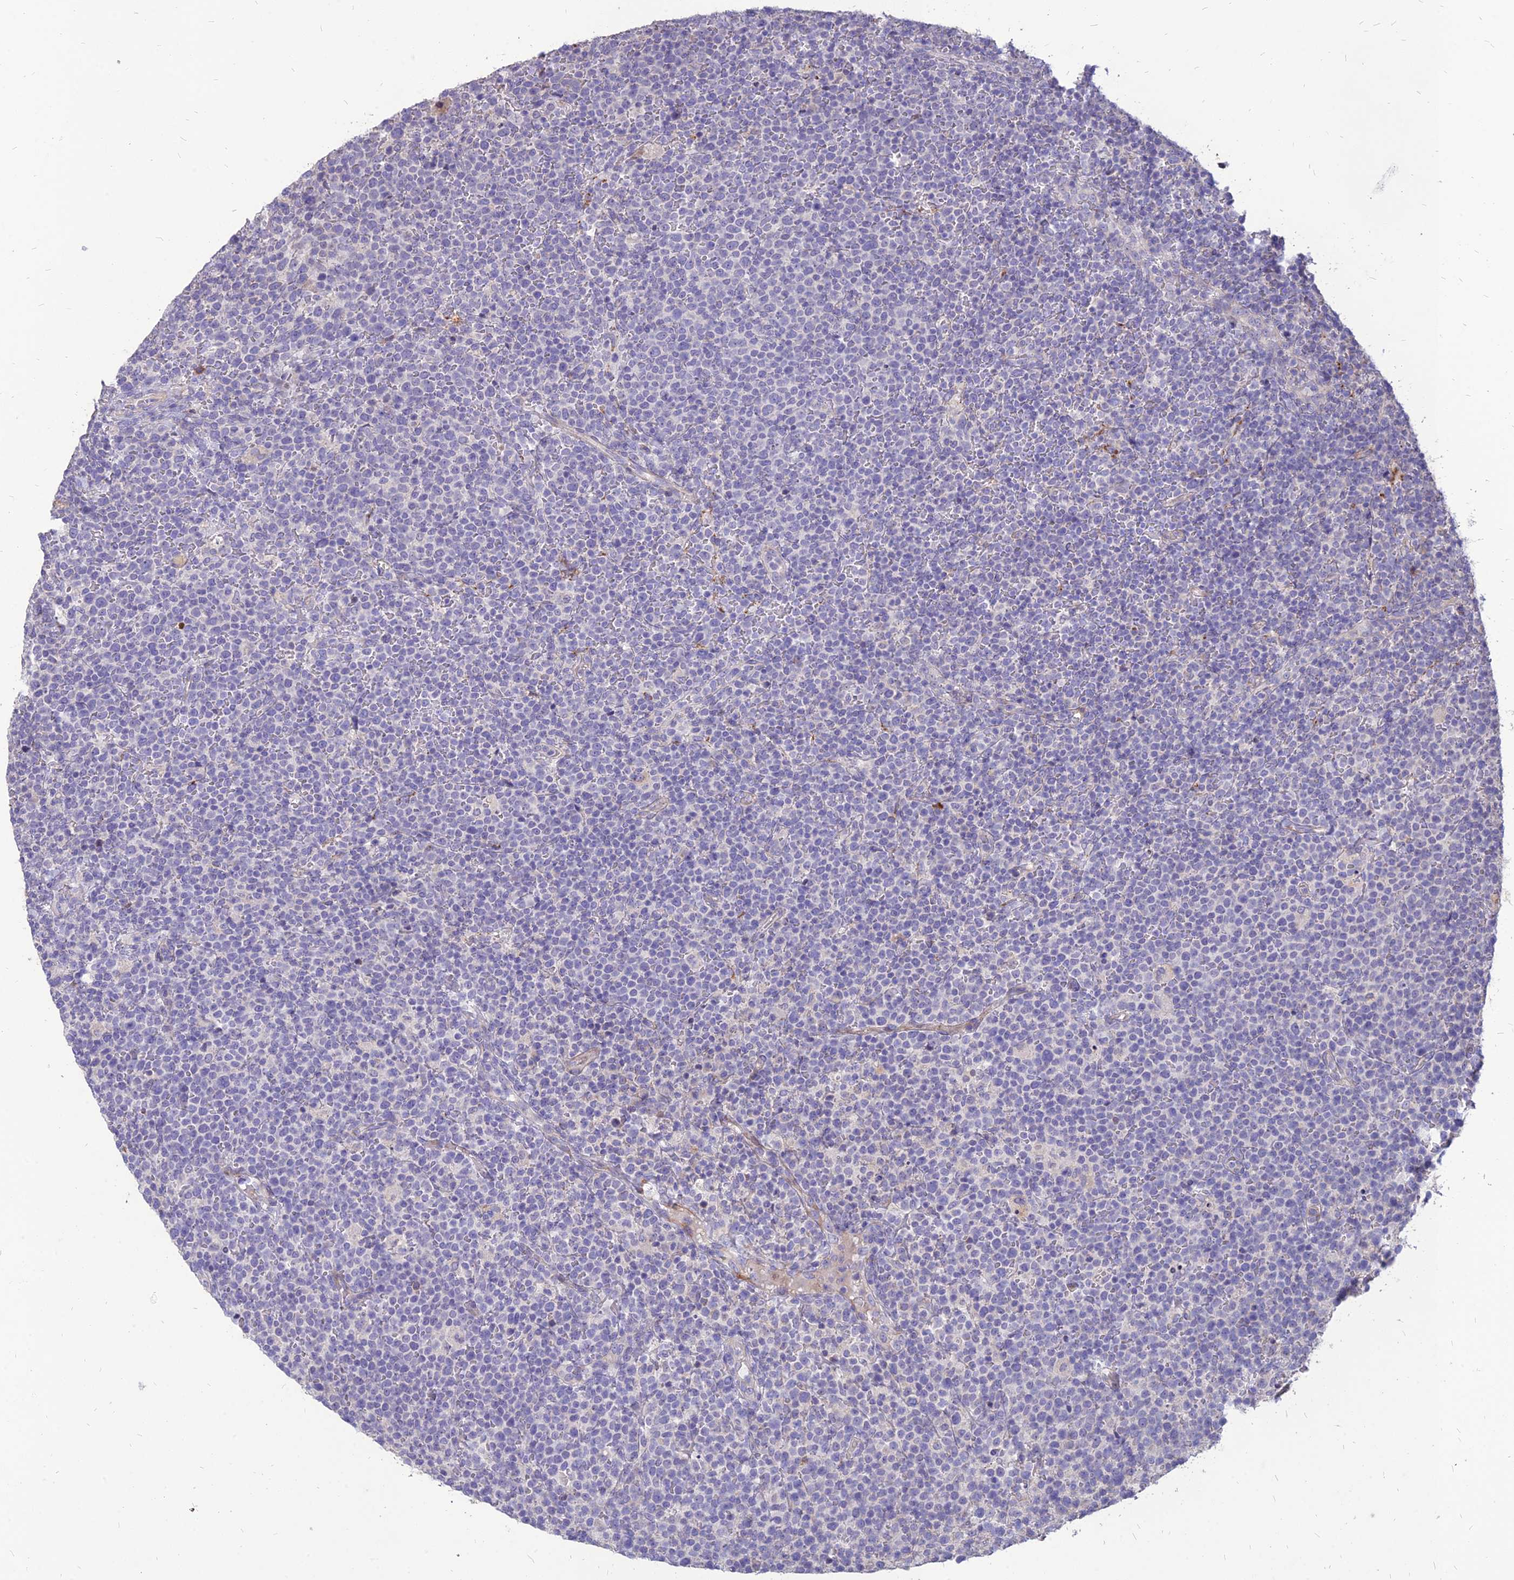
{"staining": {"intensity": "negative", "quantity": "none", "location": "none"}, "tissue": "lymphoma", "cell_type": "Tumor cells", "image_type": "cancer", "snomed": [{"axis": "morphology", "description": "Malignant lymphoma, non-Hodgkin's type, High grade"}, {"axis": "topography", "description": "Lymph node"}], "caption": "Protein analysis of high-grade malignant lymphoma, non-Hodgkin's type shows no significant expression in tumor cells.", "gene": "ST3GAL6", "patient": {"sex": "male", "age": 61}}